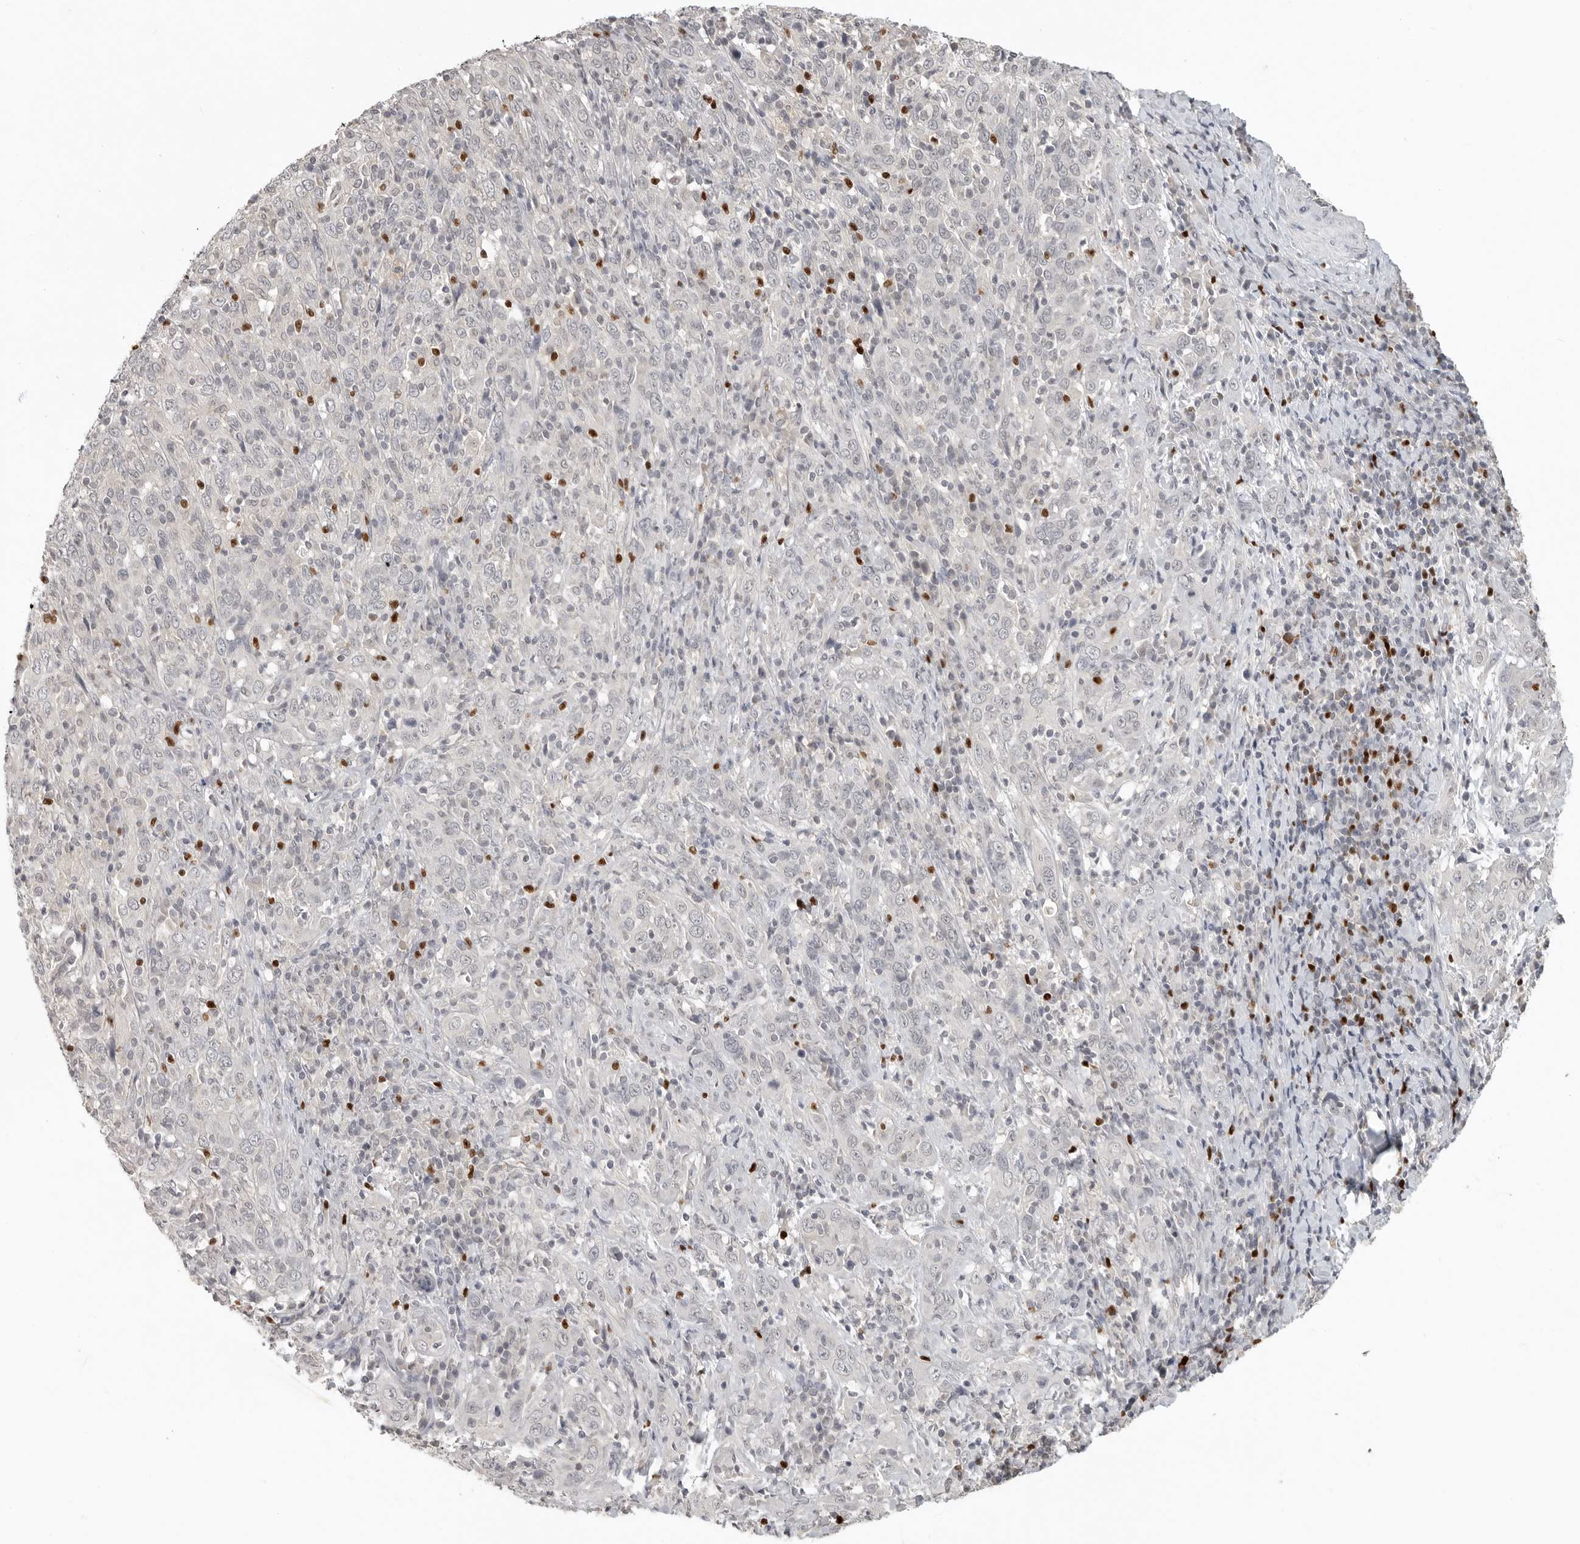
{"staining": {"intensity": "negative", "quantity": "none", "location": "none"}, "tissue": "cervical cancer", "cell_type": "Tumor cells", "image_type": "cancer", "snomed": [{"axis": "morphology", "description": "Squamous cell carcinoma, NOS"}, {"axis": "topography", "description": "Cervix"}], "caption": "An image of cervical squamous cell carcinoma stained for a protein displays no brown staining in tumor cells.", "gene": "FOXP3", "patient": {"sex": "female", "age": 46}}